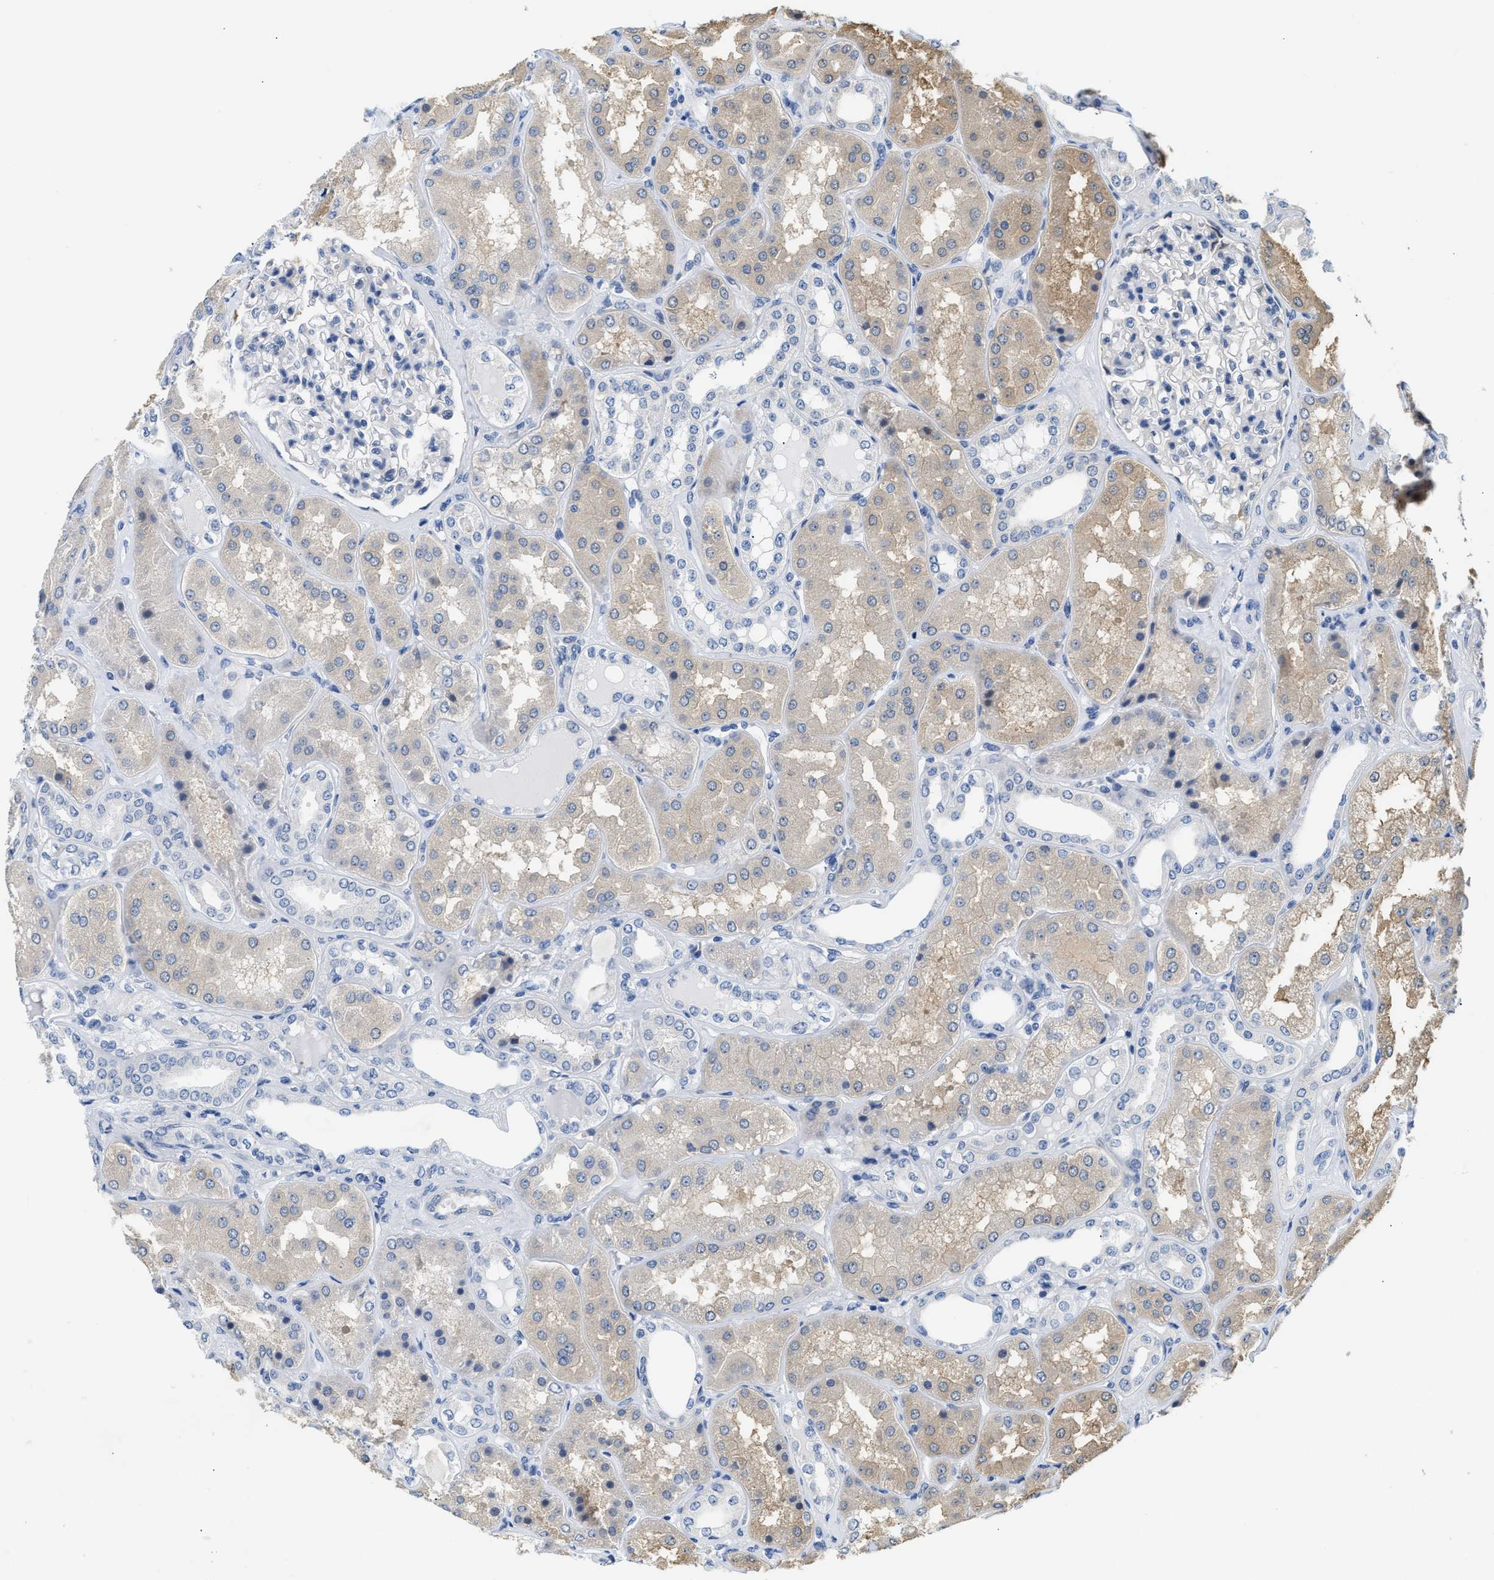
{"staining": {"intensity": "negative", "quantity": "none", "location": "none"}, "tissue": "kidney", "cell_type": "Cells in glomeruli", "image_type": "normal", "snomed": [{"axis": "morphology", "description": "Normal tissue, NOS"}, {"axis": "topography", "description": "Kidney"}], "caption": "Immunohistochemistry micrograph of normal human kidney stained for a protein (brown), which reveals no expression in cells in glomeruli. Brightfield microscopy of IHC stained with DAB (3,3'-diaminobenzidine) (brown) and hematoxylin (blue), captured at high magnification.", "gene": "CLGN", "patient": {"sex": "female", "age": 56}}